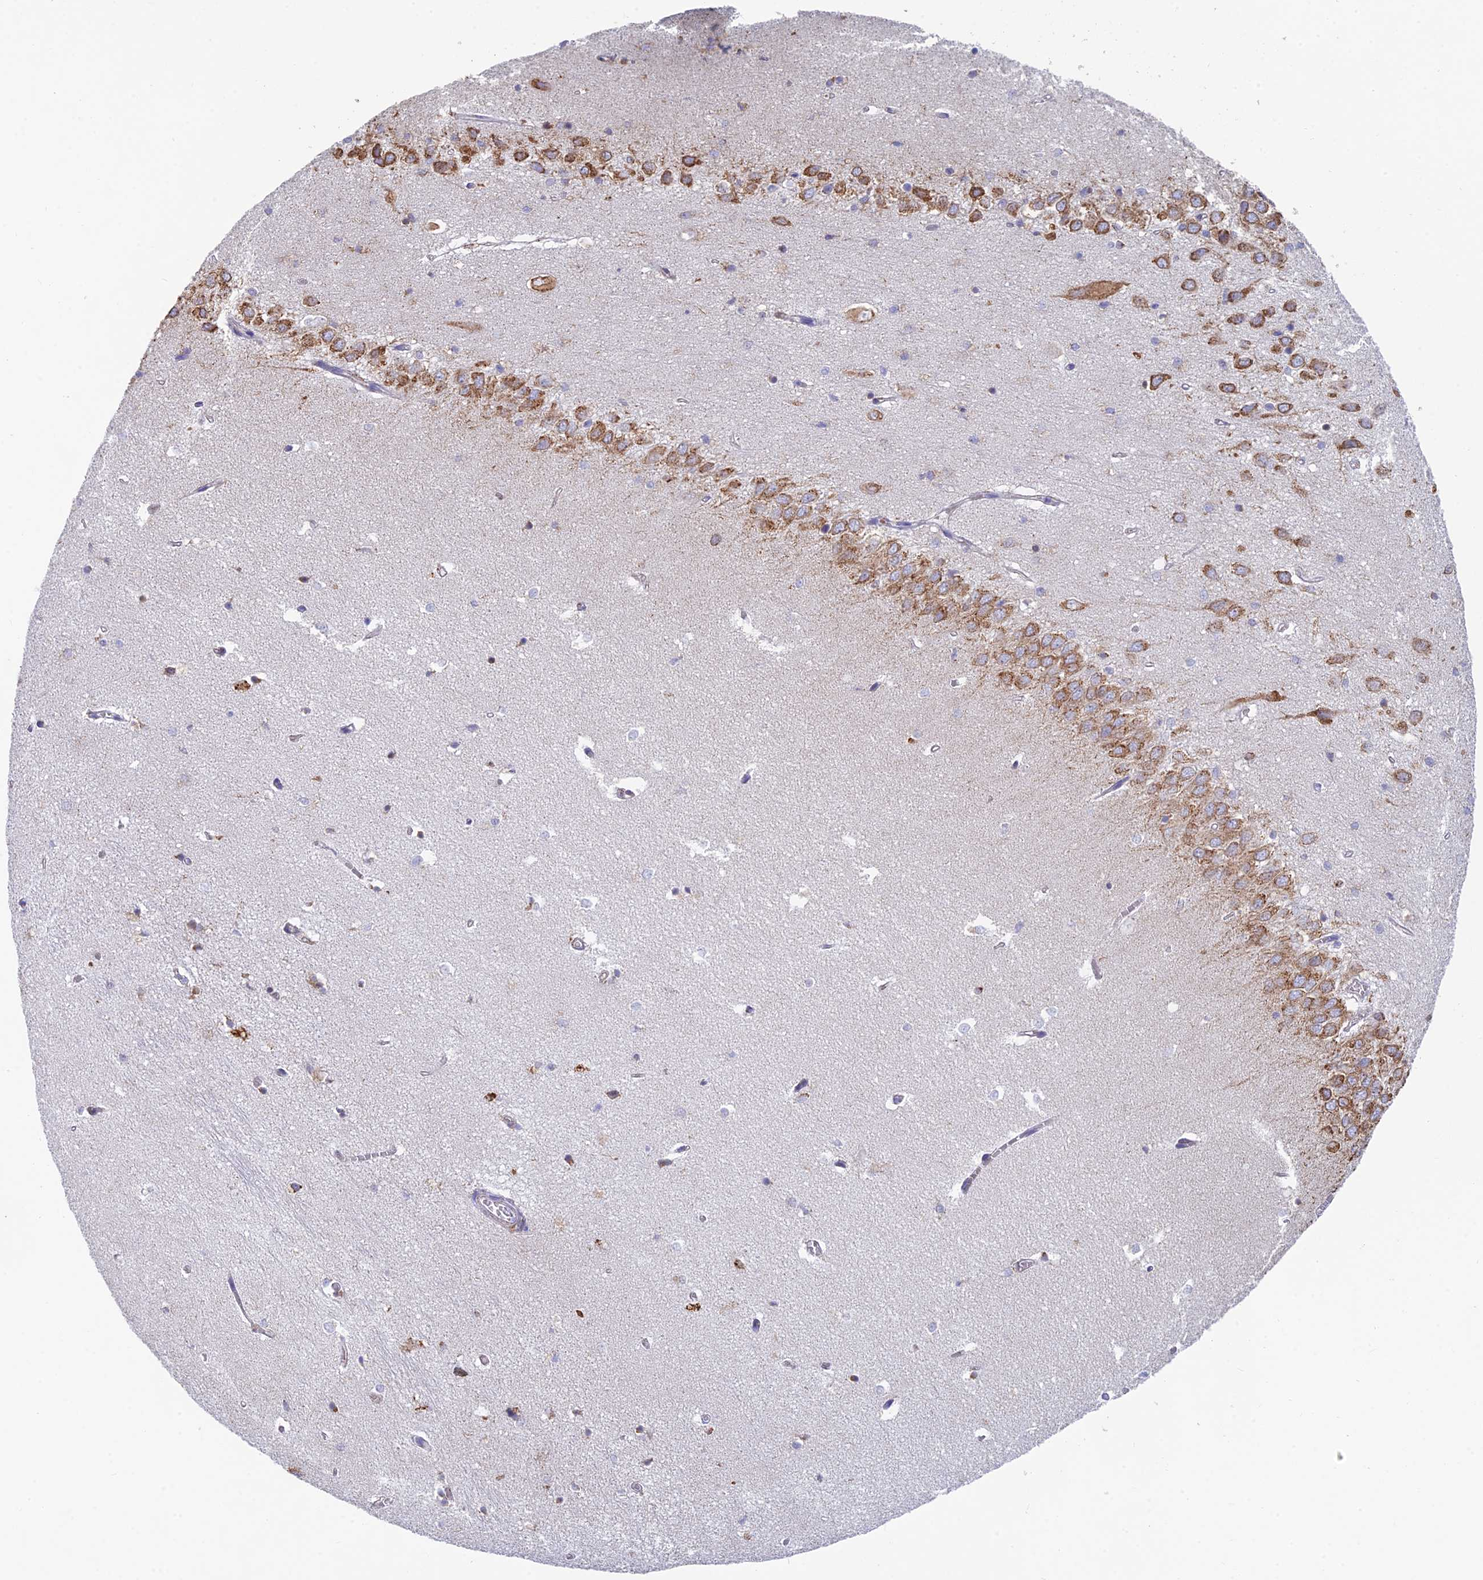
{"staining": {"intensity": "negative", "quantity": "none", "location": "none"}, "tissue": "hippocampus", "cell_type": "Glial cells", "image_type": "normal", "snomed": [{"axis": "morphology", "description": "Normal tissue, NOS"}, {"axis": "topography", "description": "Hippocampus"}], "caption": "This is an IHC photomicrograph of benign human hippocampus. There is no expression in glial cells.", "gene": "WDR35", "patient": {"sex": "female", "age": 64}}